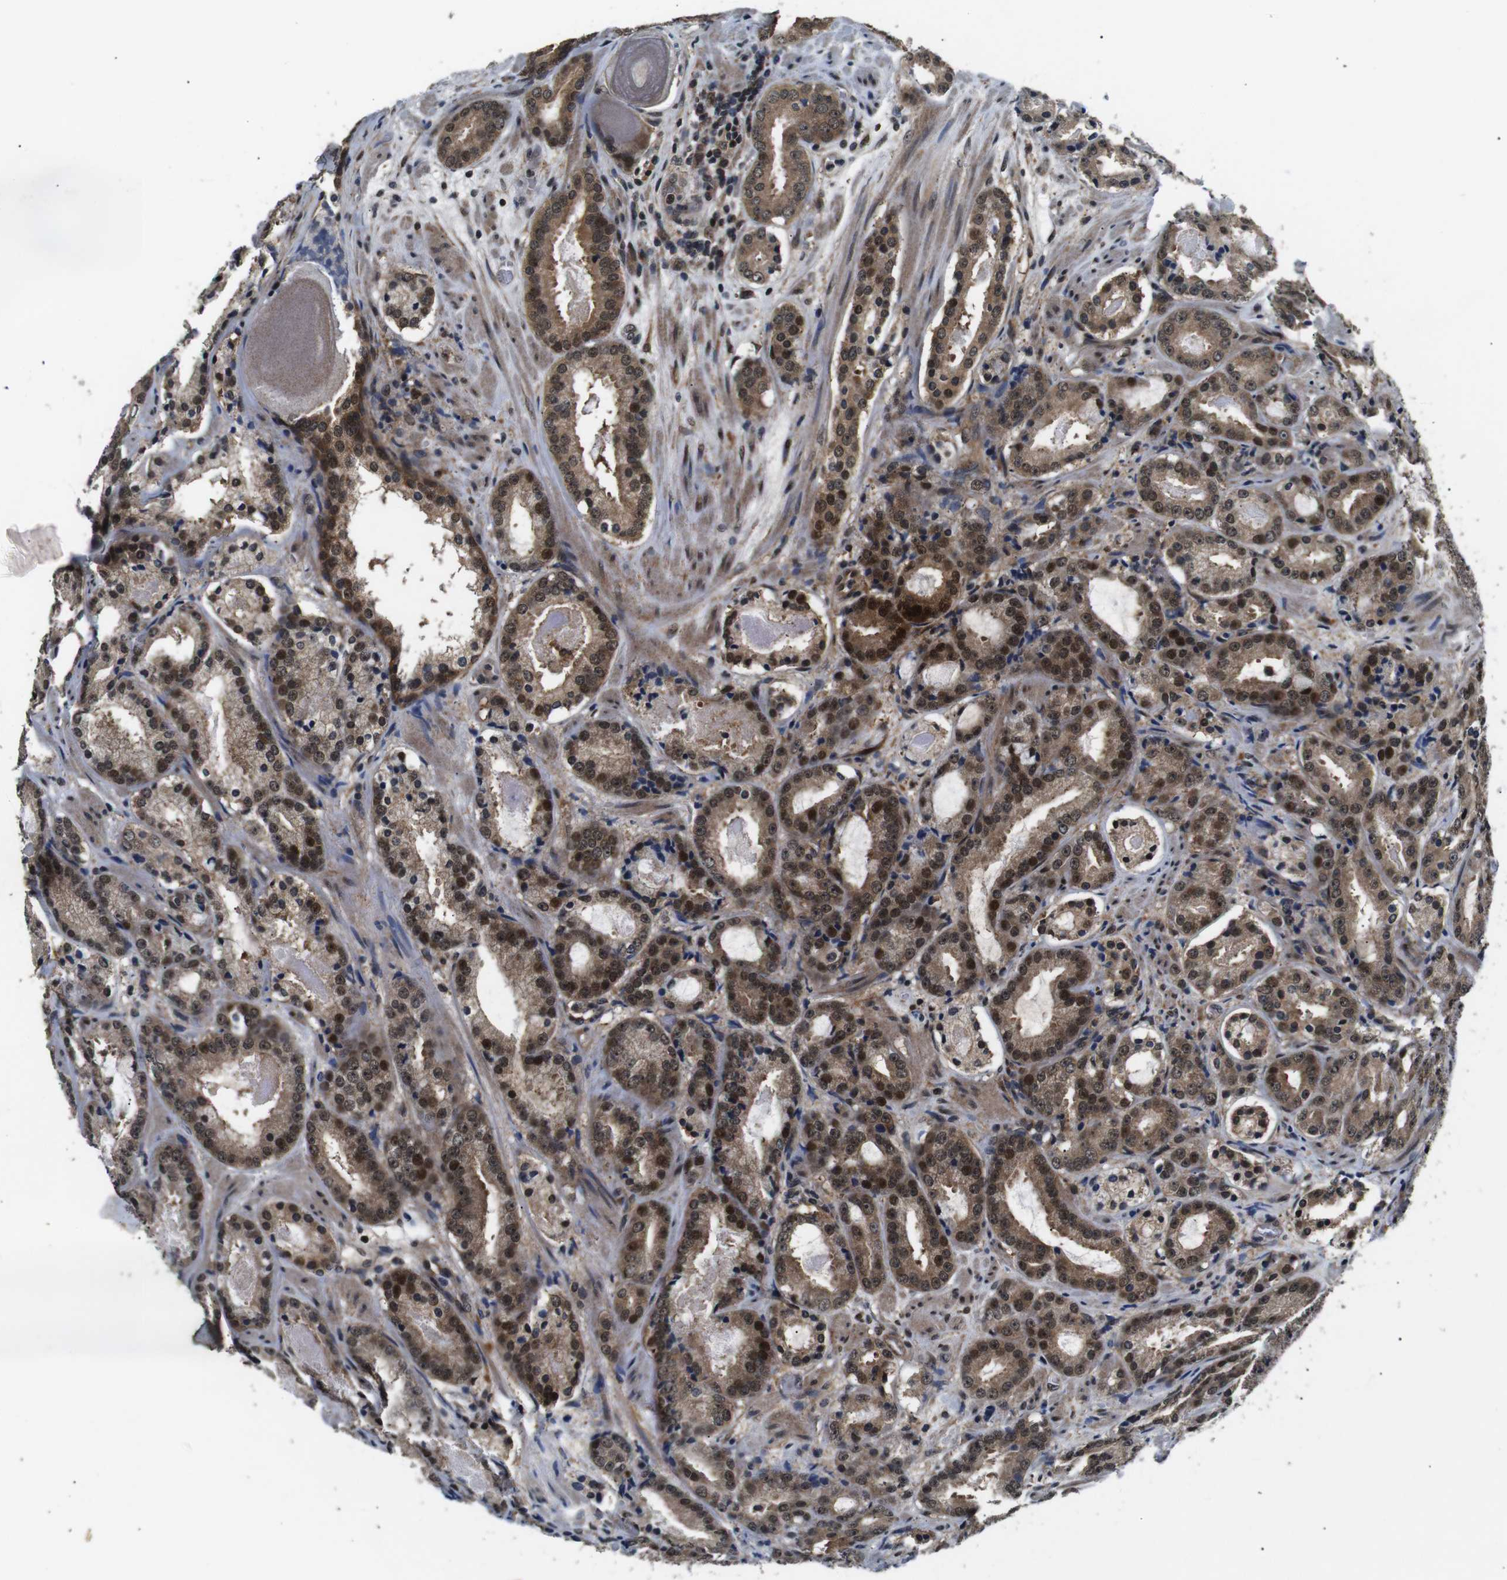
{"staining": {"intensity": "strong", "quantity": ">75%", "location": "cytoplasmic/membranous,nuclear"}, "tissue": "prostate cancer", "cell_type": "Tumor cells", "image_type": "cancer", "snomed": [{"axis": "morphology", "description": "Adenocarcinoma, Low grade"}, {"axis": "topography", "description": "Prostate"}], "caption": "DAB (3,3'-diaminobenzidine) immunohistochemical staining of human prostate cancer (adenocarcinoma (low-grade)) demonstrates strong cytoplasmic/membranous and nuclear protein positivity in about >75% of tumor cells.", "gene": "SKP1", "patient": {"sex": "male", "age": 69}}